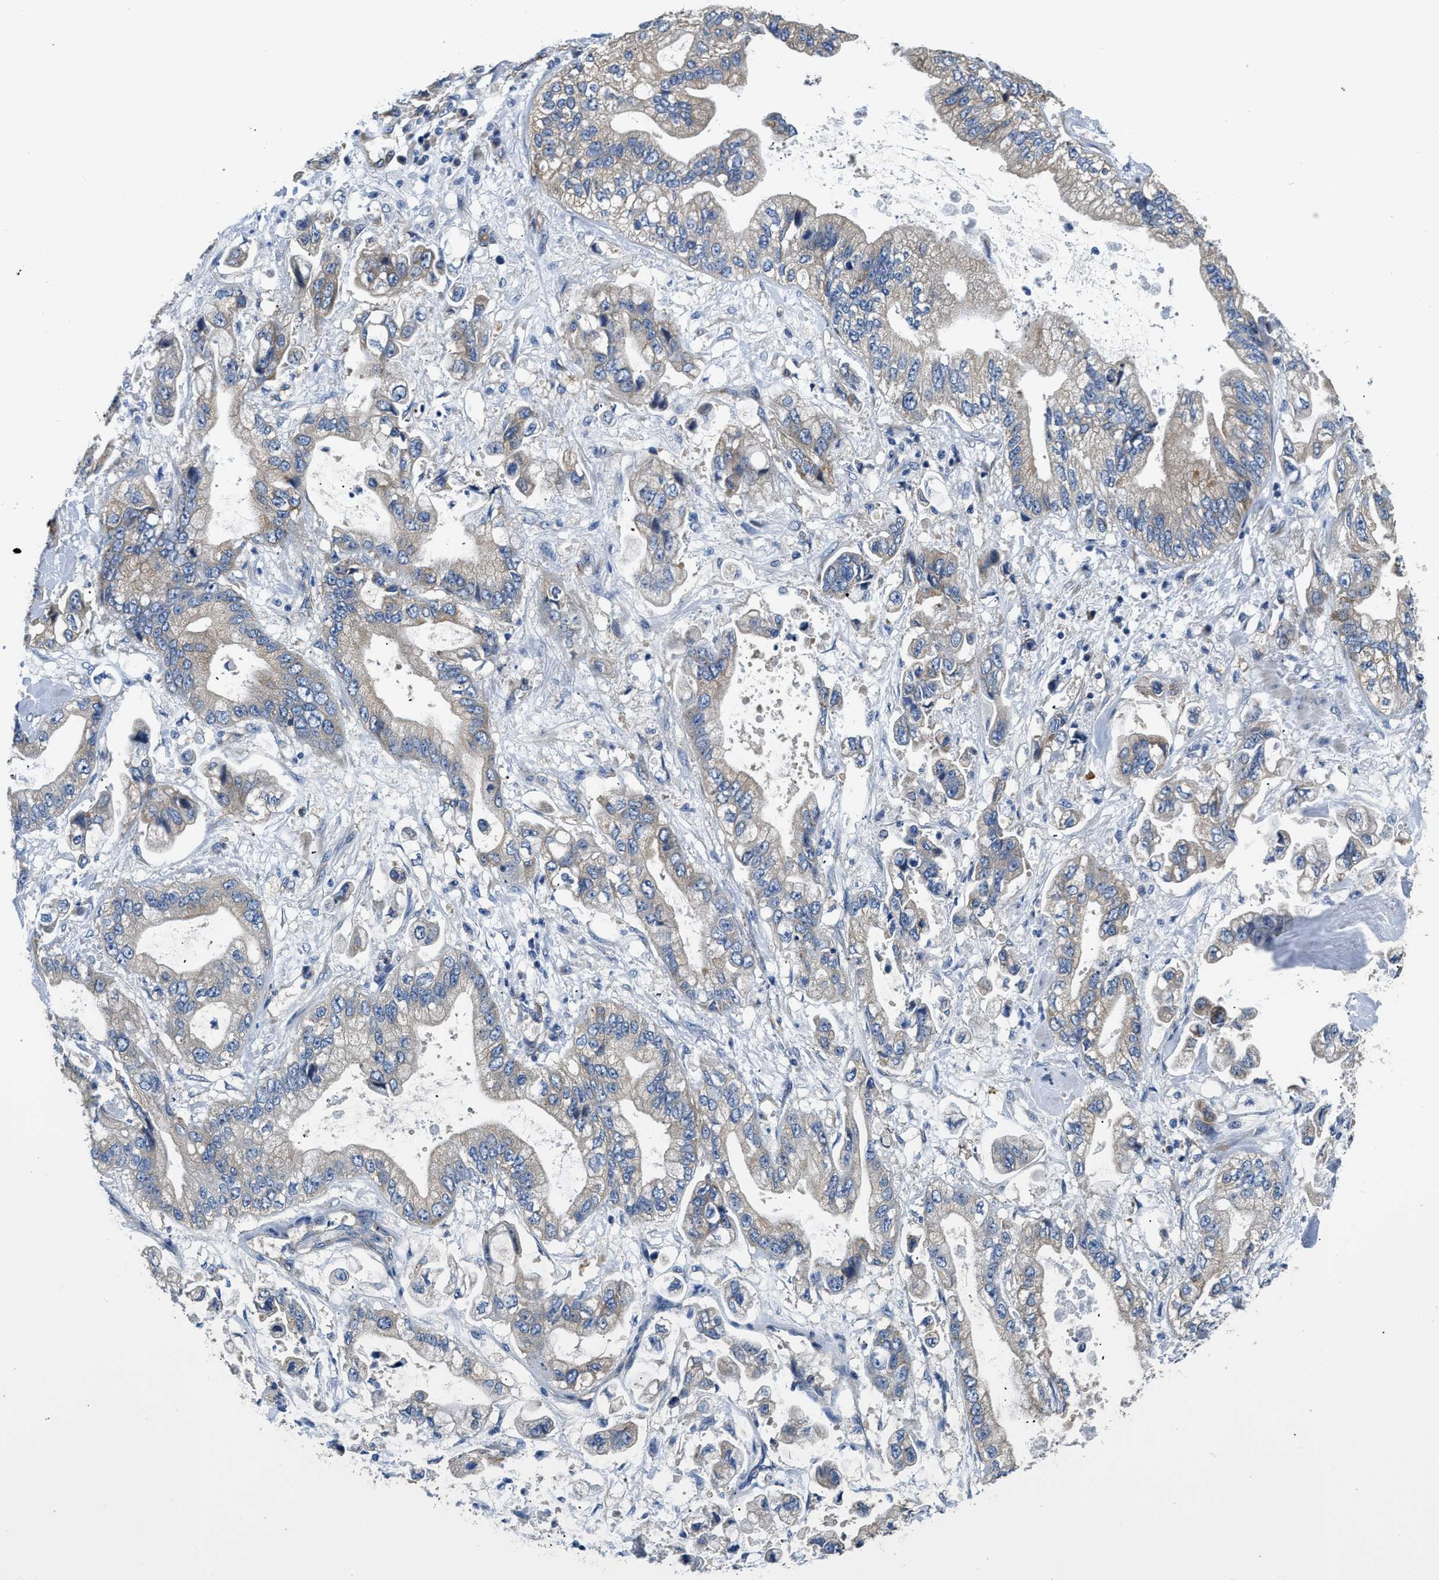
{"staining": {"intensity": "moderate", "quantity": "25%-75%", "location": "cytoplasmic/membranous"}, "tissue": "stomach cancer", "cell_type": "Tumor cells", "image_type": "cancer", "snomed": [{"axis": "morphology", "description": "Normal tissue, NOS"}, {"axis": "morphology", "description": "Adenocarcinoma, NOS"}, {"axis": "topography", "description": "Stomach"}], "caption": "A brown stain shows moderate cytoplasmic/membranous positivity of a protein in stomach cancer tumor cells. (DAB = brown stain, brightfield microscopy at high magnification).", "gene": "CSDE1", "patient": {"sex": "male", "age": 62}}